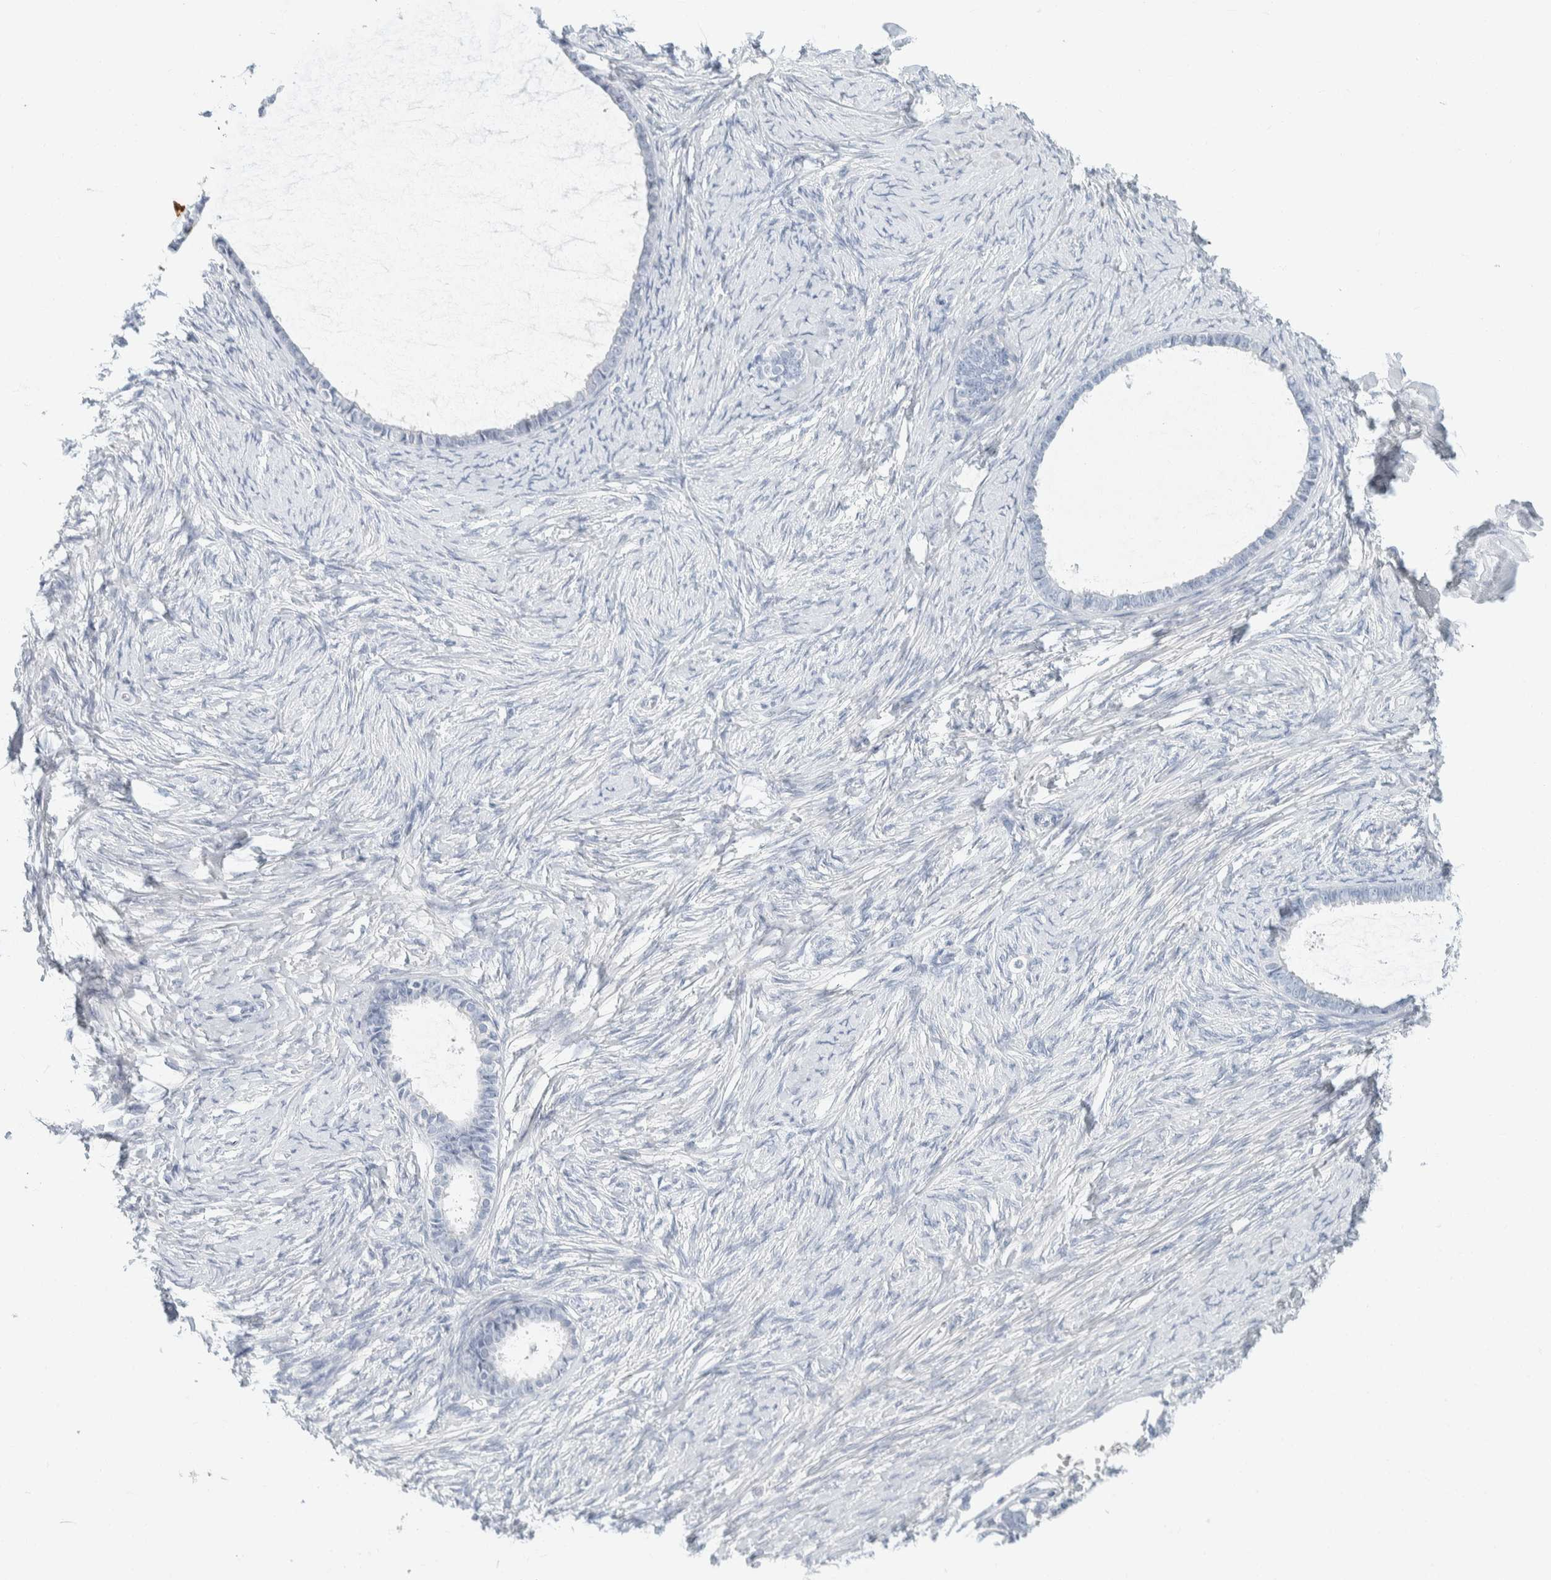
{"staining": {"intensity": "negative", "quantity": "none", "location": "none"}, "tissue": "ovarian cancer", "cell_type": "Tumor cells", "image_type": "cancer", "snomed": [{"axis": "morphology", "description": "Cystadenocarcinoma, serous, NOS"}, {"axis": "topography", "description": "Ovary"}], "caption": "The histopathology image demonstrates no staining of tumor cells in ovarian serous cystadenocarcinoma.", "gene": "ALOX12B", "patient": {"sex": "female", "age": 79}}